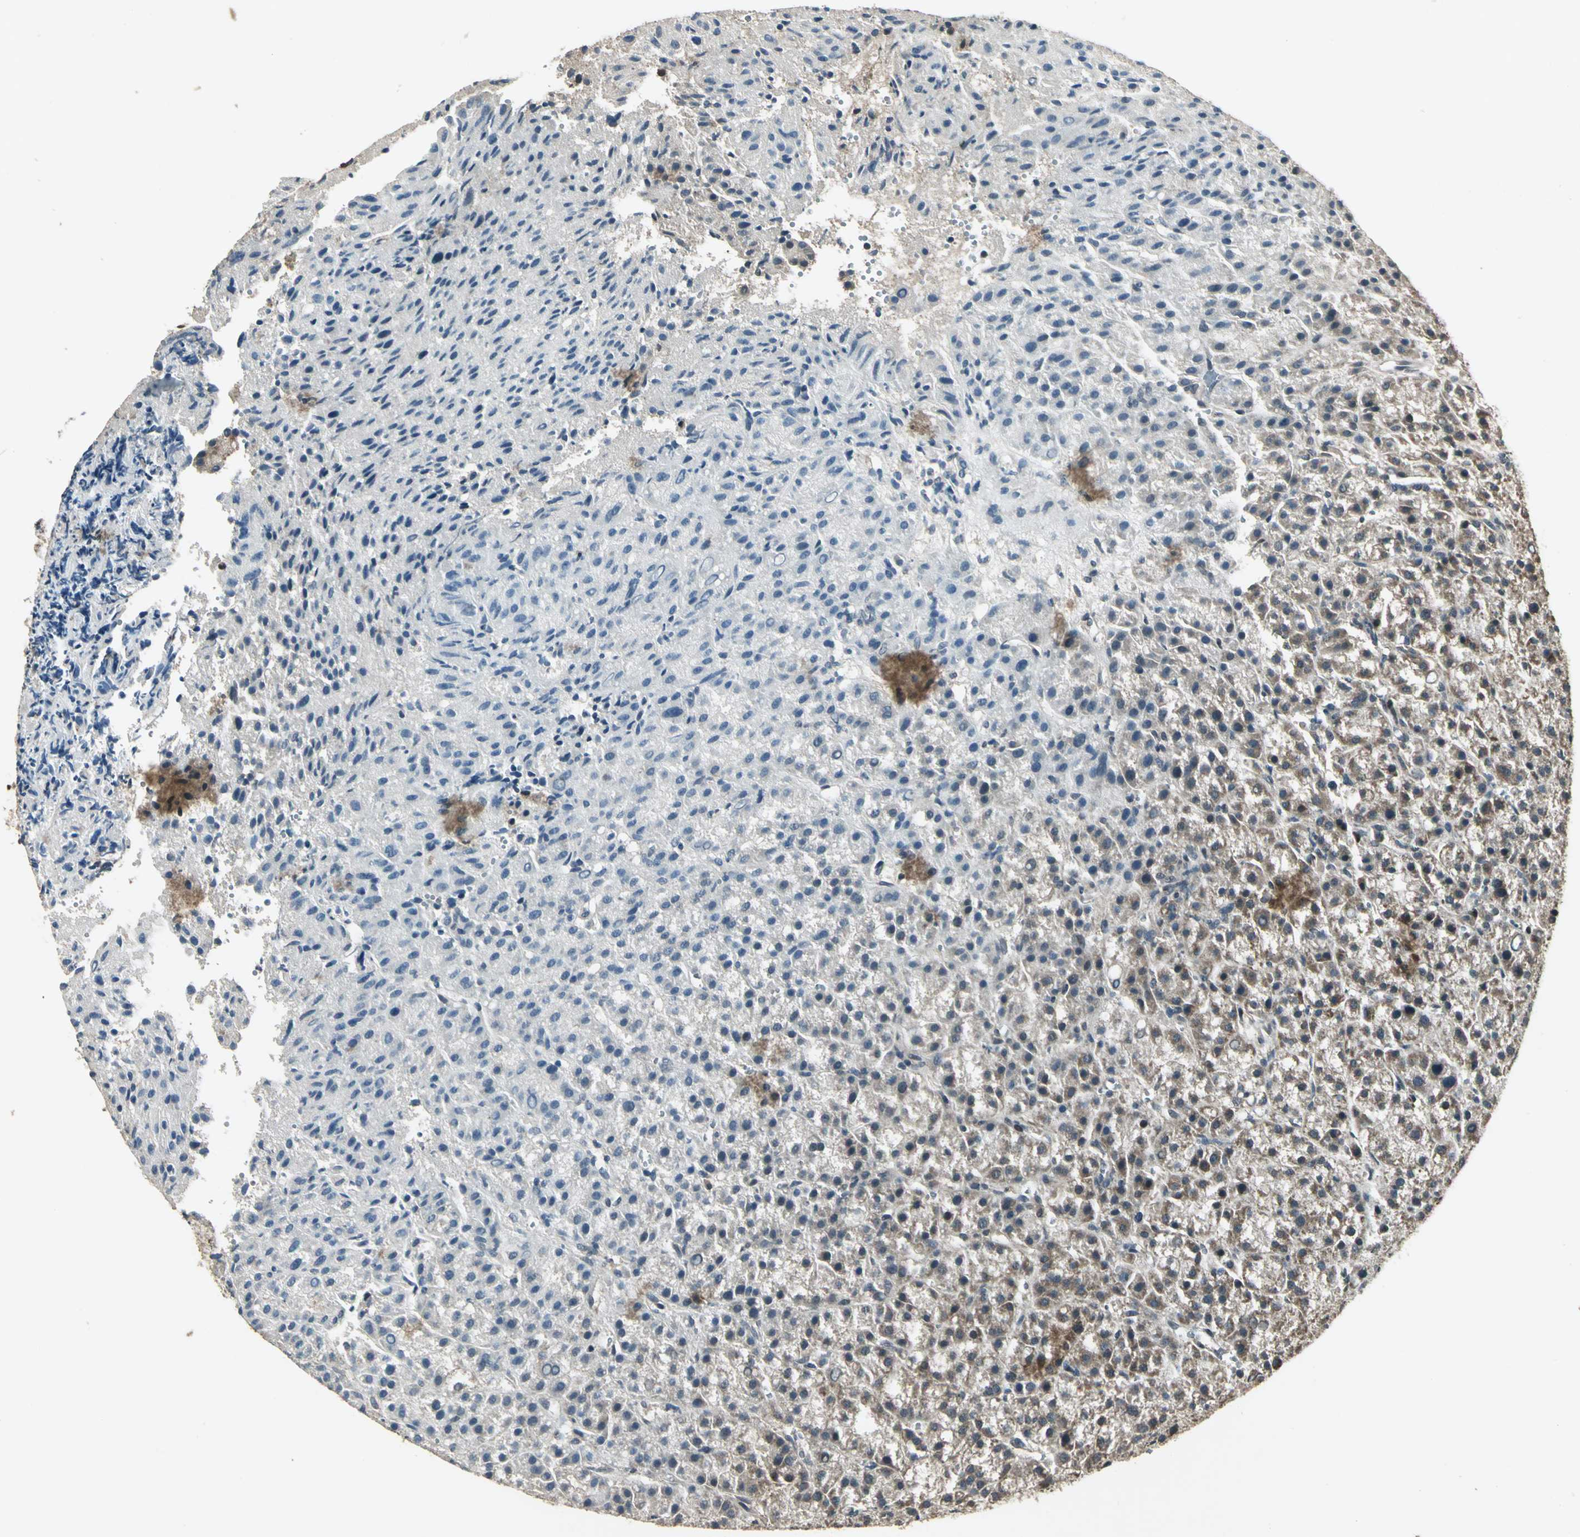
{"staining": {"intensity": "weak", "quantity": "25%-75%", "location": "cytoplasmic/membranous"}, "tissue": "liver cancer", "cell_type": "Tumor cells", "image_type": "cancer", "snomed": [{"axis": "morphology", "description": "Carcinoma, Hepatocellular, NOS"}, {"axis": "topography", "description": "Liver"}], "caption": "A brown stain highlights weak cytoplasmic/membranous staining of a protein in liver hepatocellular carcinoma tumor cells. Nuclei are stained in blue.", "gene": "PSMC3", "patient": {"sex": "female", "age": 58}}